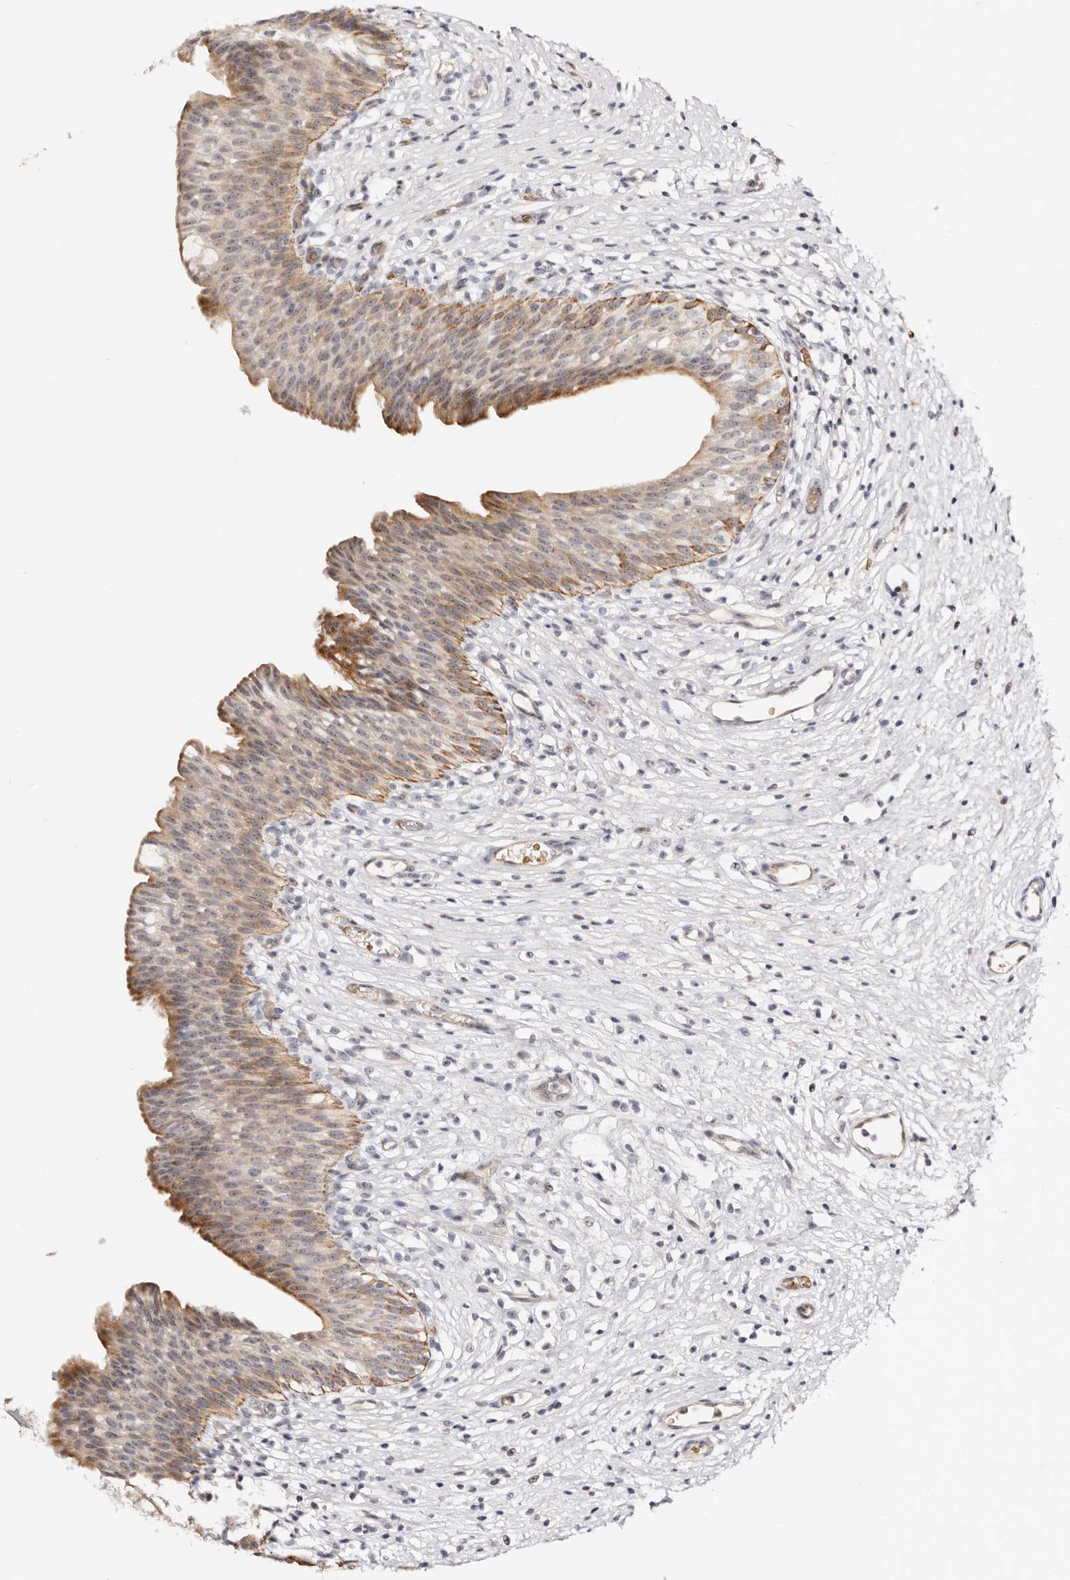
{"staining": {"intensity": "moderate", "quantity": ">75%", "location": "cytoplasmic/membranous"}, "tissue": "urinary bladder", "cell_type": "Urothelial cells", "image_type": "normal", "snomed": [{"axis": "morphology", "description": "Normal tissue, NOS"}, {"axis": "topography", "description": "Urinary bladder"}], "caption": "Moderate cytoplasmic/membranous staining is present in approximately >75% of urothelial cells in benign urinary bladder. The protein of interest is shown in brown color, while the nuclei are stained blue.", "gene": "ODF2L", "patient": {"sex": "male", "age": 1}}